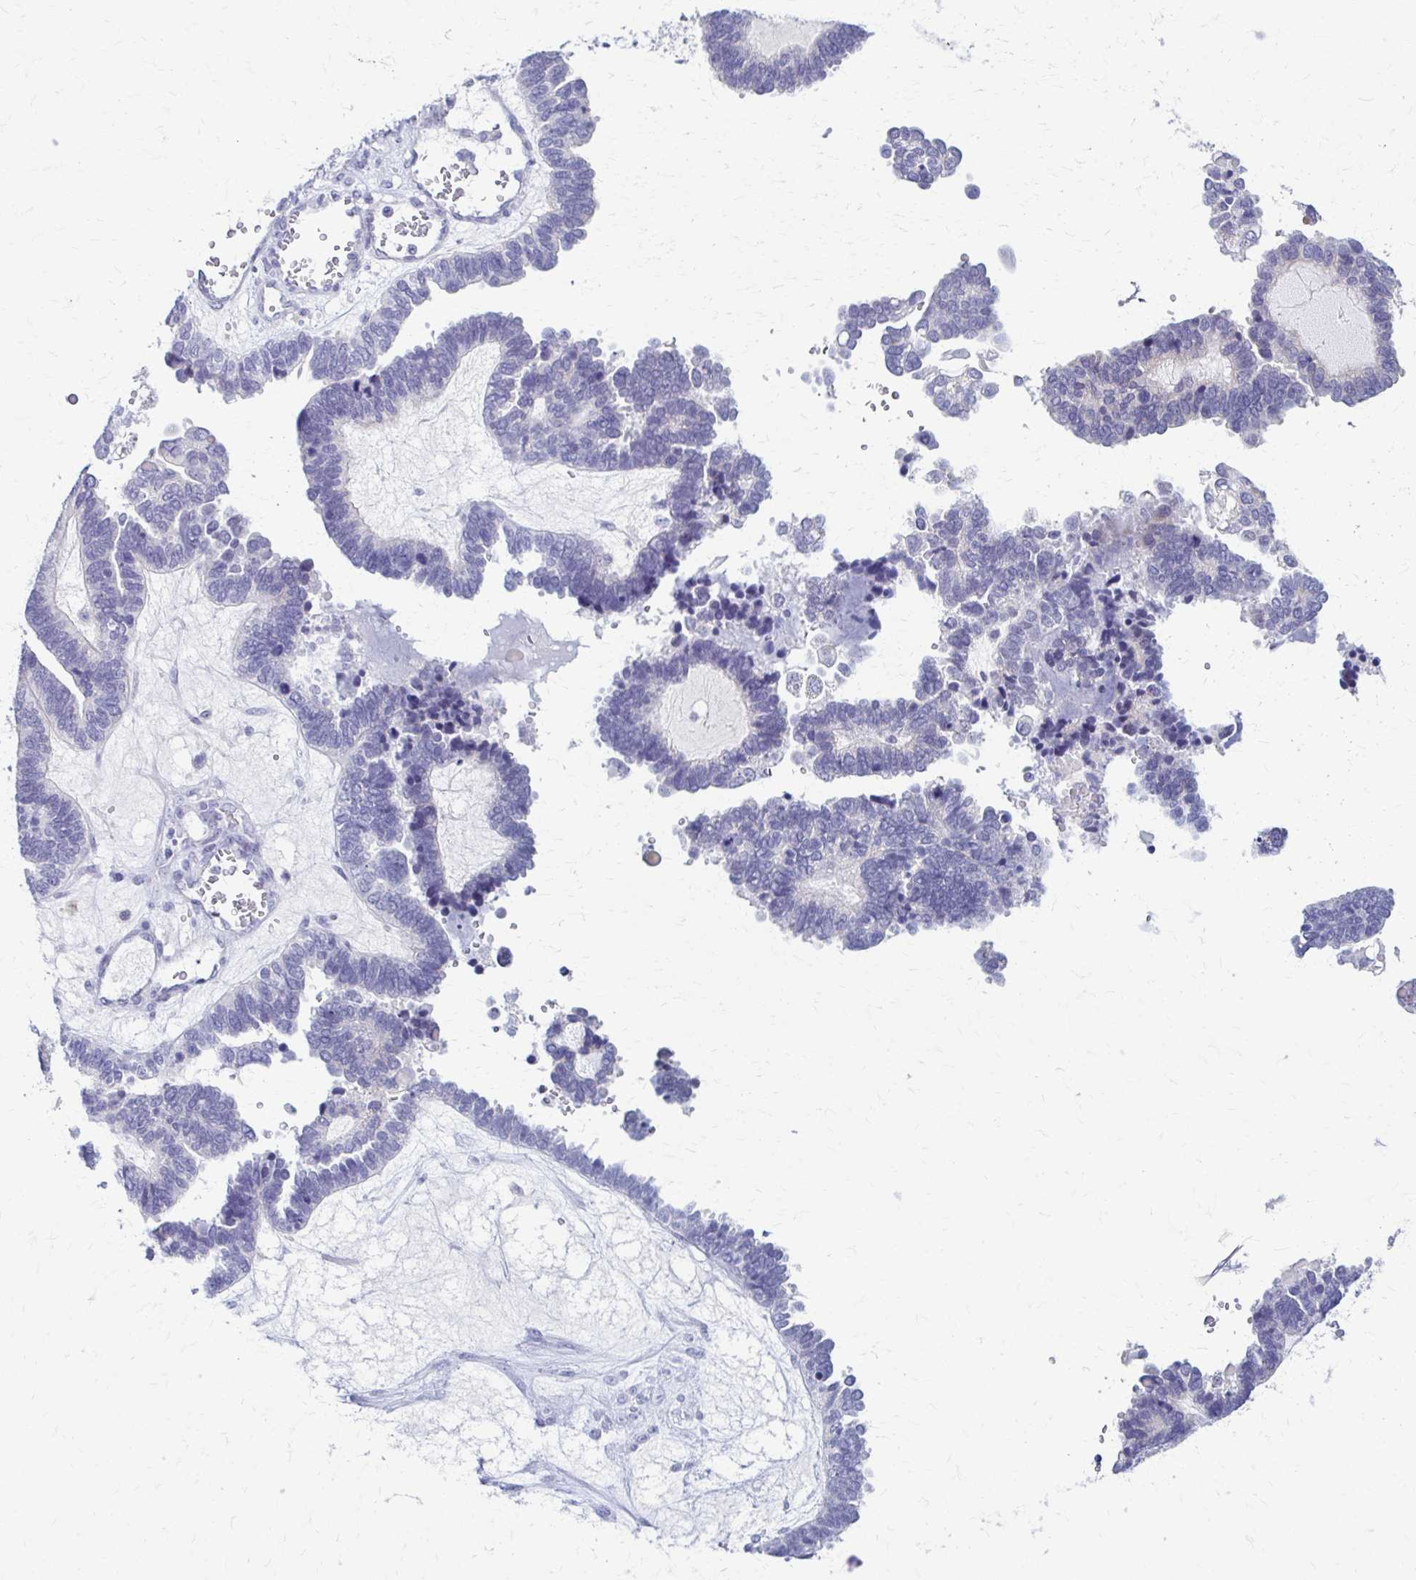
{"staining": {"intensity": "negative", "quantity": "none", "location": "none"}, "tissue": "ovarian cancer", "cell_type": "Tumor cells", "image_type": "cancer", "snomed": [{"axis": "morphology", "description": "Cystadenocarcinoma, serous, NOS"}, {"axis": "topography", "description": "Ovary"}], "caption": "IHC photomicrograph of human ovarian serous cystadenocarcinoma stained for a protein (brown), which exhibits no expression in tumor cells. Brightfield microscopy of immunohistochemistry (IHC) stained with DAB (brown) and hematoxylin (blue), captured at high magnification.", "gene": "RHOBTB2", "patient": {"sex": "female", "age": 51}}